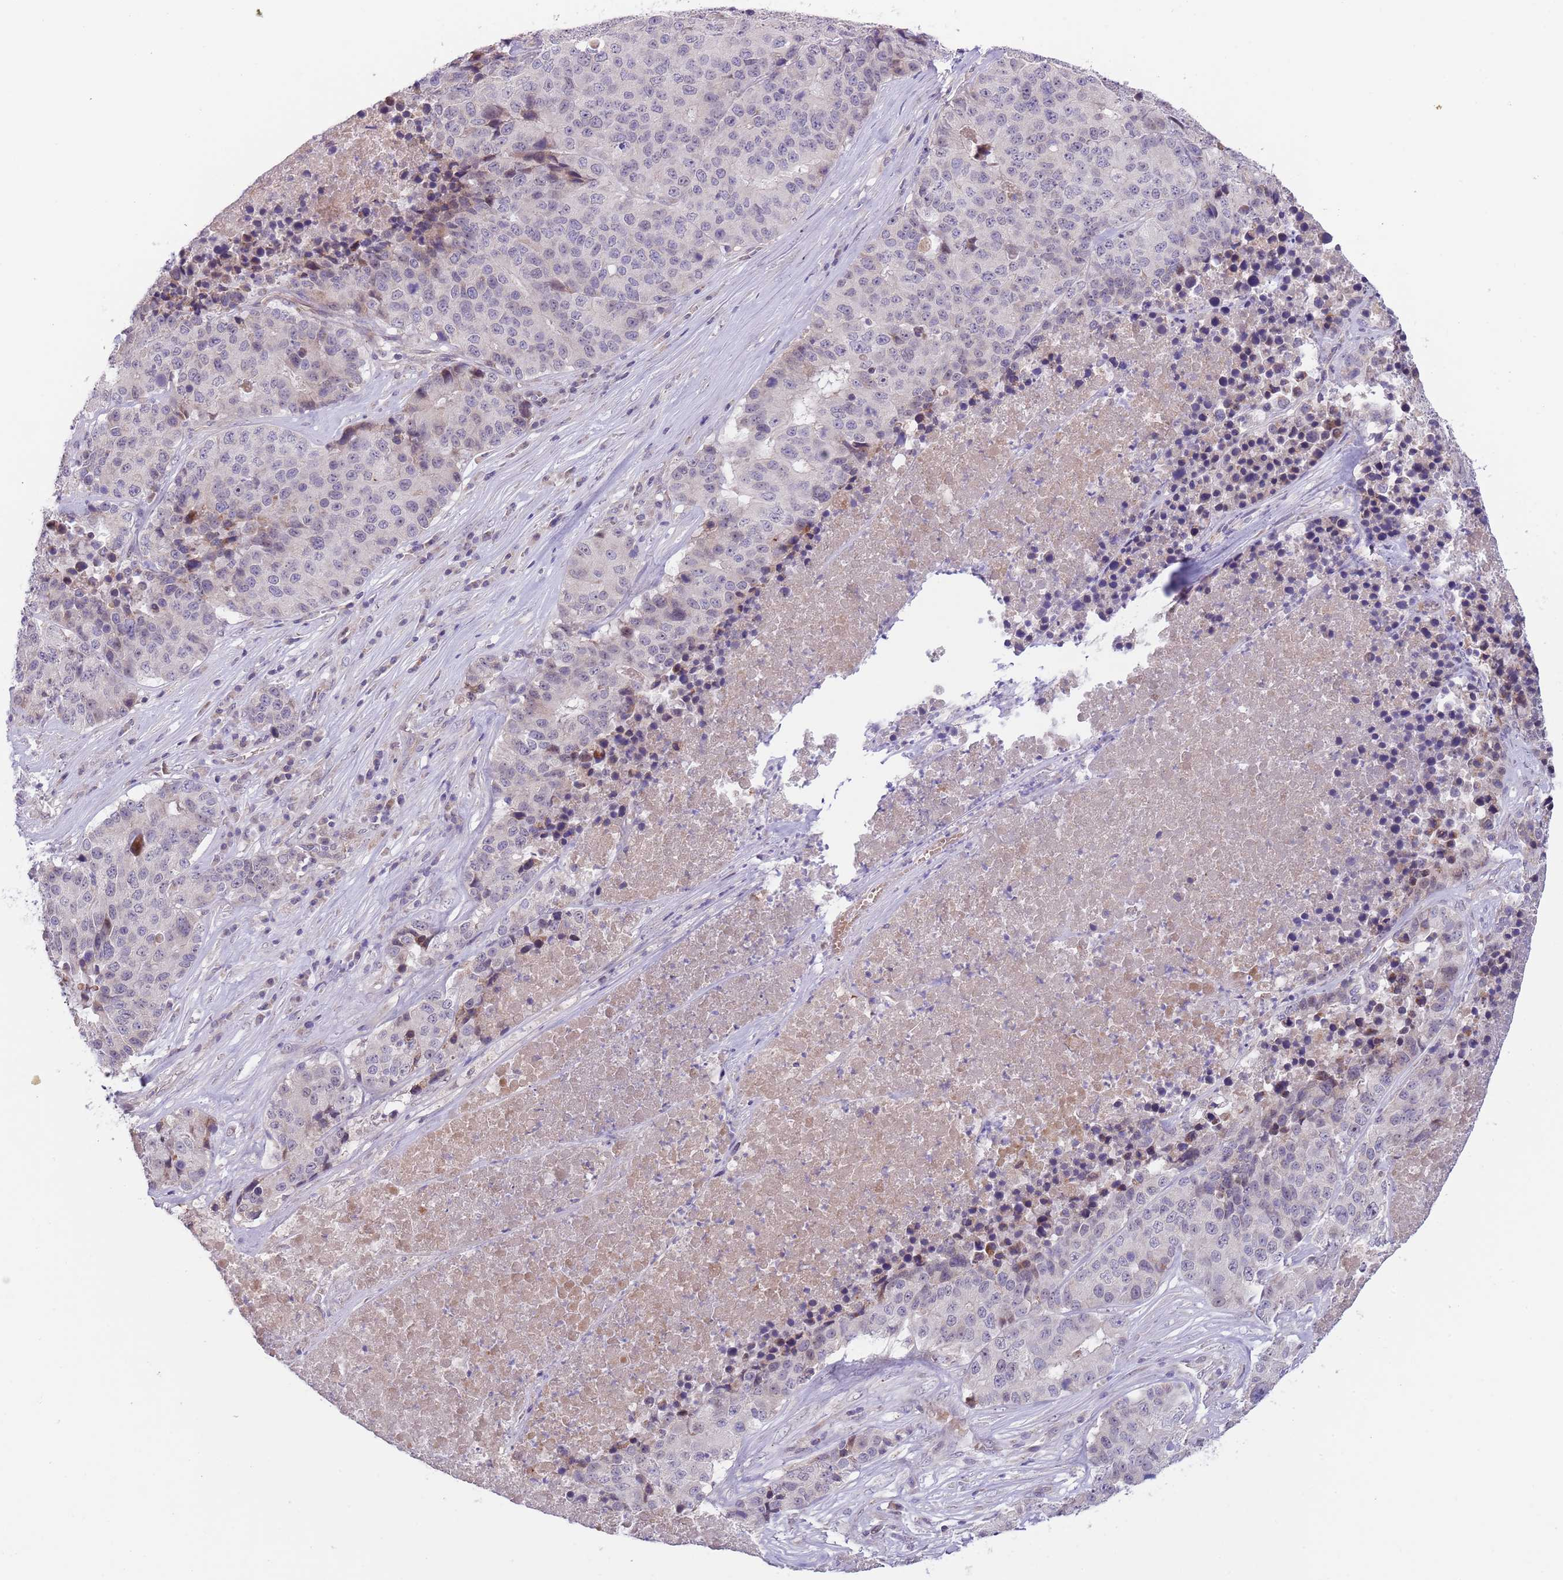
{"staining": {"intensity": "negative", "quantity": "none", "location": "none"}, "tissue": "stomach cancer", "cell_type": "Tumor cells", "image_type": "cancer", "snomed": [{"axis": "morphology", "description": "Adenocarcinoma, NOS"}, {"axis": "topography", "description": "Stomach"}], "caption": "This is an immunohistochemistry (IHC) photomicrograph of stomach cancer (adenocarcinoma). There is no staining in tumor cells.", "gene": "AP1S2", "patient": {"sex": "male", "age": 71}}